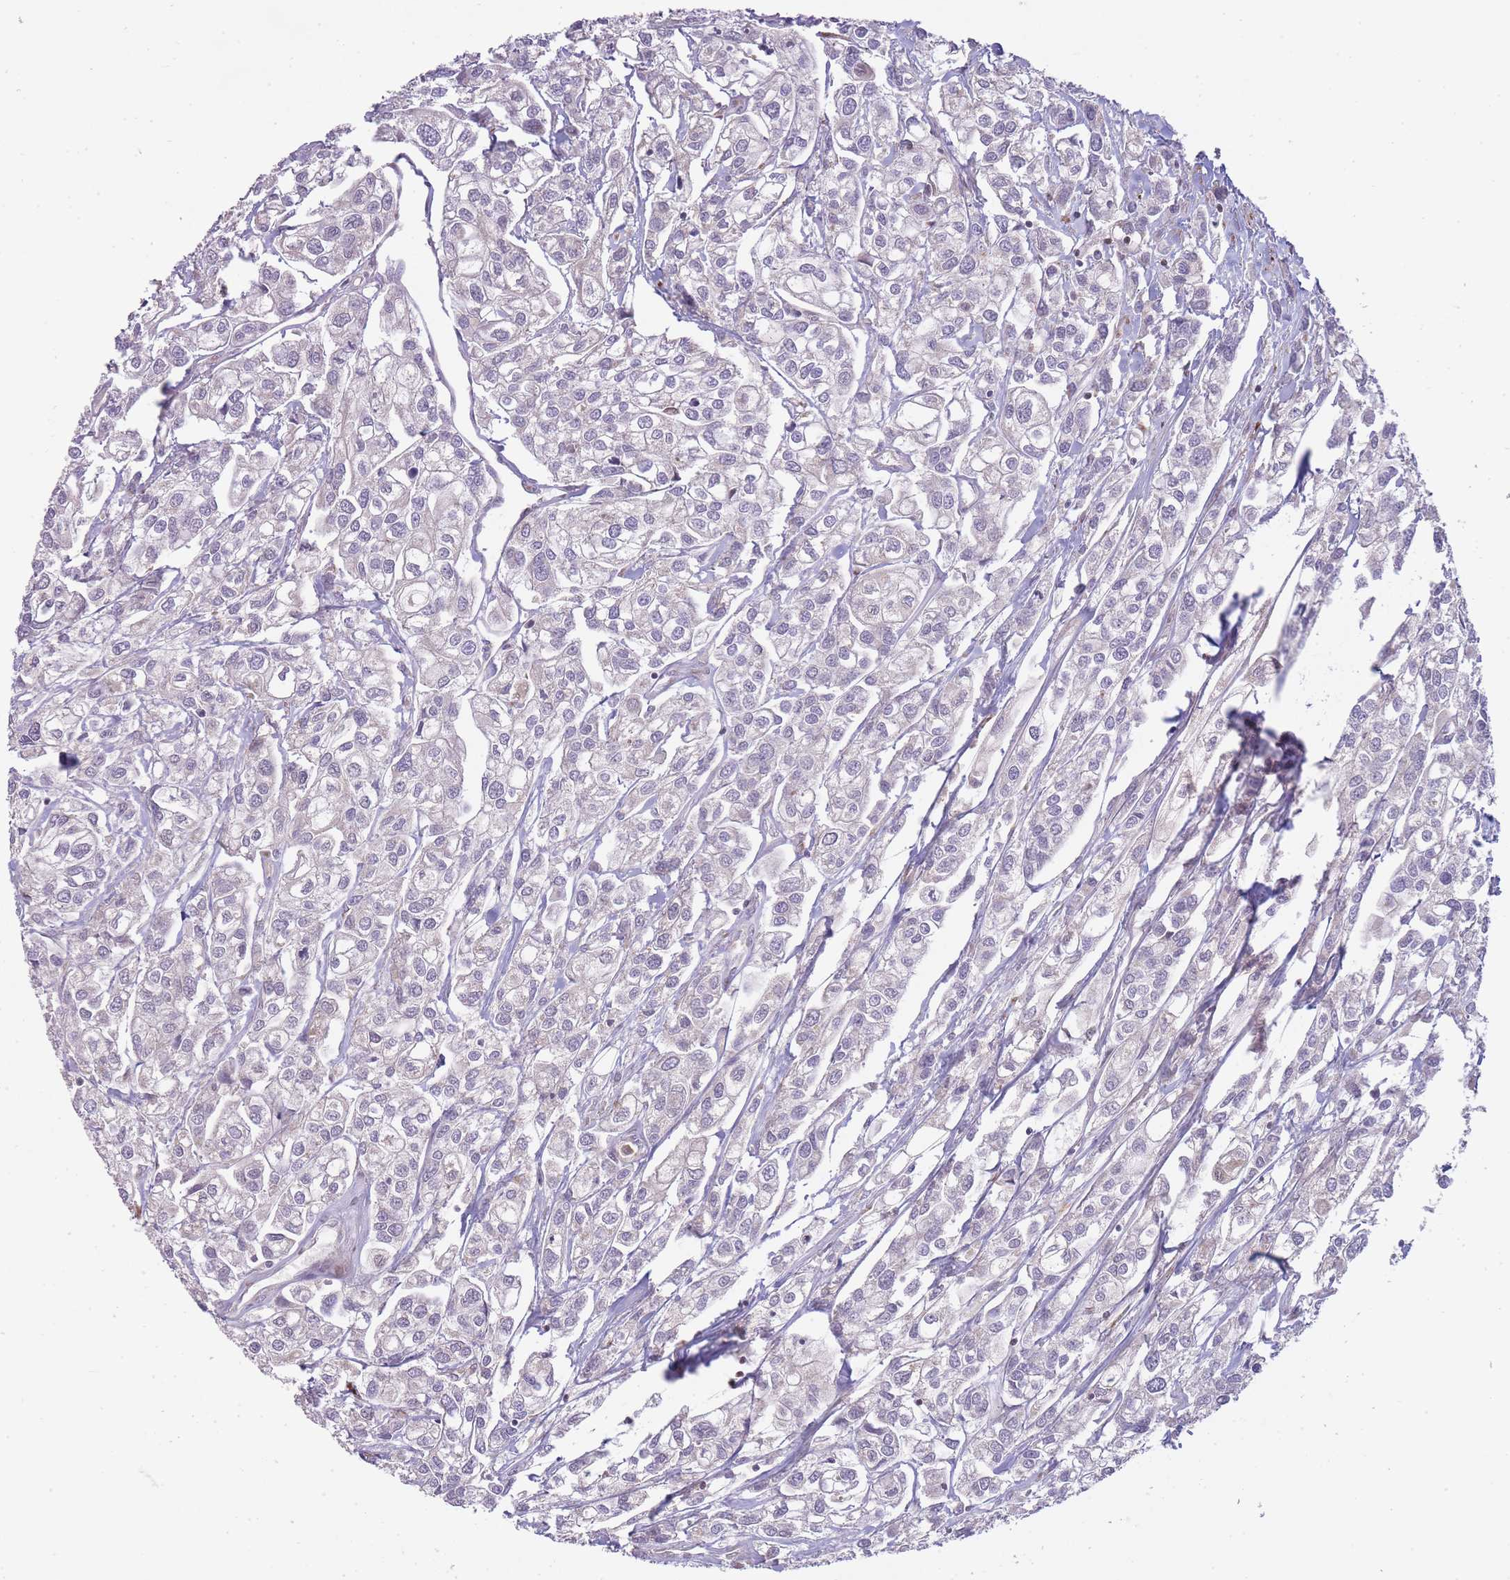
{"staining": {"intensity": "negative", "quantity": "none", "location": "none"}, "tissue": "urothelial cancer", "cell_type": "Tumor cells", "image_type": "cancer", "snomed": [{"axis": "morphology", "description": "Urothelial carcinoma, High grade"}, {"axis": "topography", "description": "Urinary bladder"}], "caption": "High-grade urothelial carcinoma stained for a protein using immunohistochemistry (IHC) reveals no staining tumor cells.", "gene": "PPP3R2", "patient": {"sex": "male", "age": 67}}